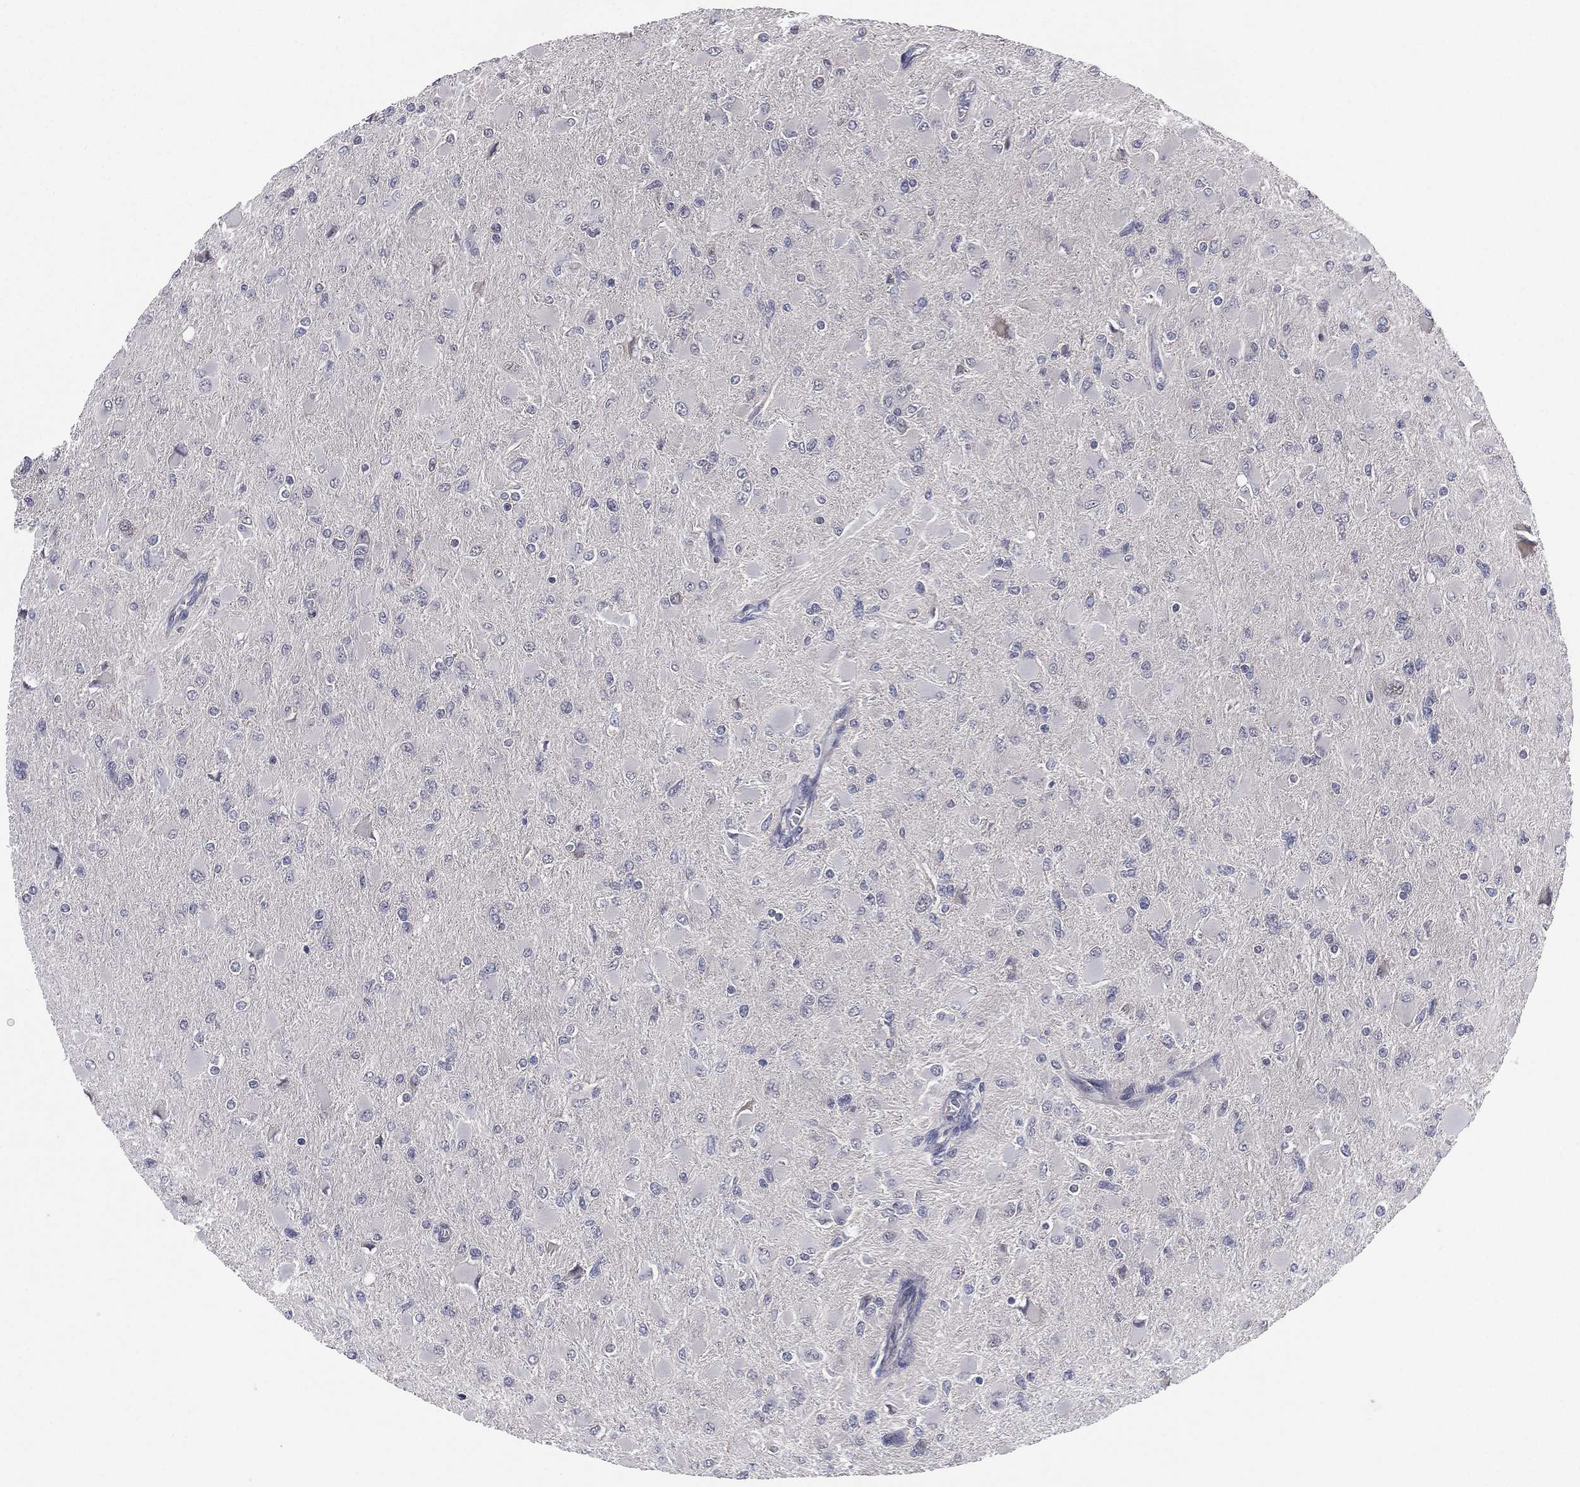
{"staining": {"intensity": "negative", "quantity": "none", "location": "none"}, "tissue": "glioma", "cell_type": "Tumor cells", "image_type": "cancer", "snomed": [{"axis": "morphology", "description": "Glioma, malignant, High grade"}, {"axis": "topography", "description": "Cerebral cortex"}], "caption": "This is an IHC photomicrograph of glioma. There is no positivity in tumor cells.", "gene": "KAT14", "patient": {"sex": "female", "age": 36}}